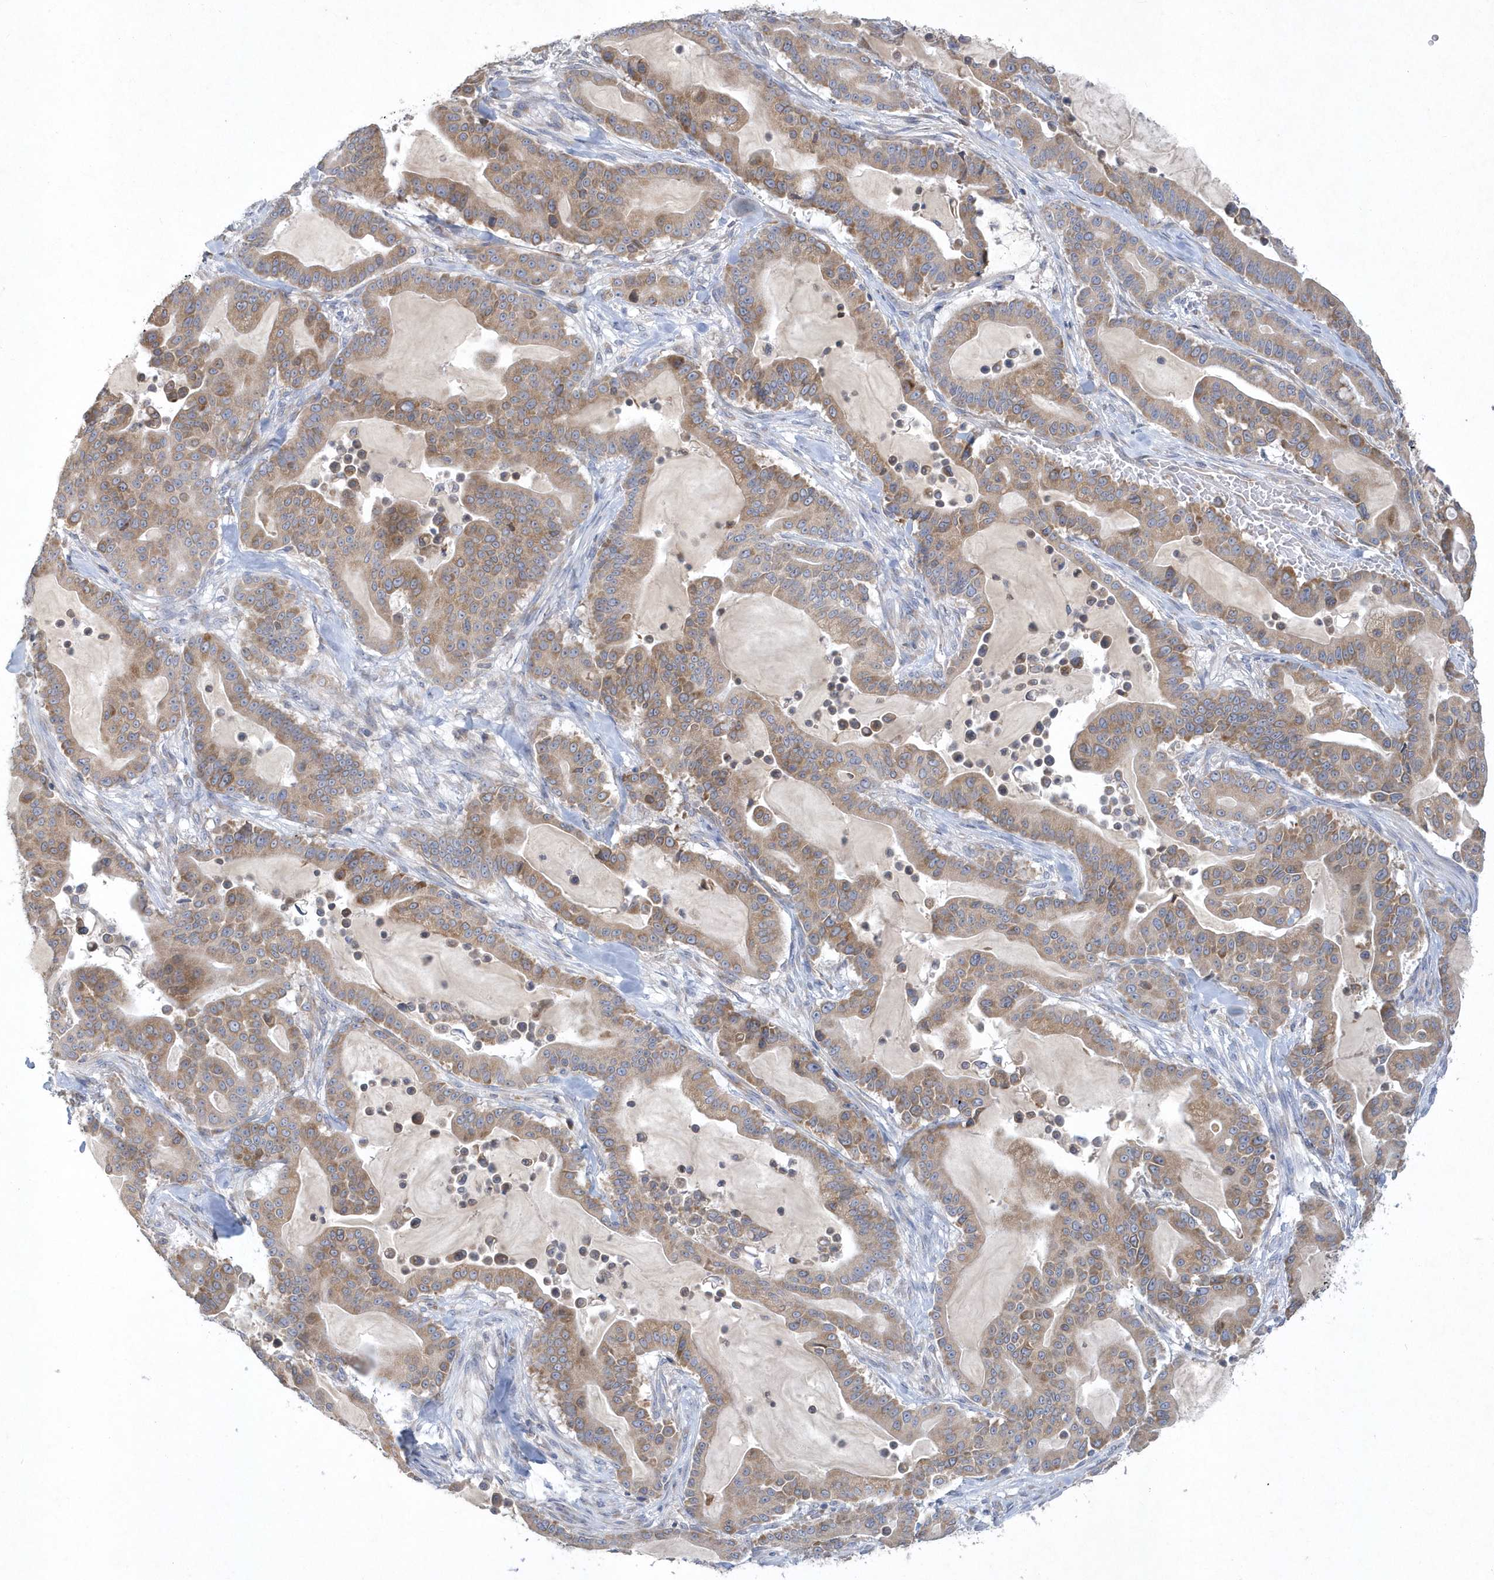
{"staining": {"intensity": "moderate", "quantity": ">75%", "location": "cytoplasmic/membranous"}, "tissue": "pancreatic cancer", "cell_type": "Tumor cells", "image_type": "cancer", "snomed": [{"axis": "morphology", "description": "Adenocarcinoma, NOS"}, {"axis": "topography", "description": "Pancreas"}], "caption": "IHC histopathology image of human pancreatic adenocarcinoma stained for a protein (brown), which displays medium levels of moderate cytoplasmic/membranous staining in about >75% of tumor cells.", "gene": "DGAT1", "patient": {"sex": "male", "age": 63}}